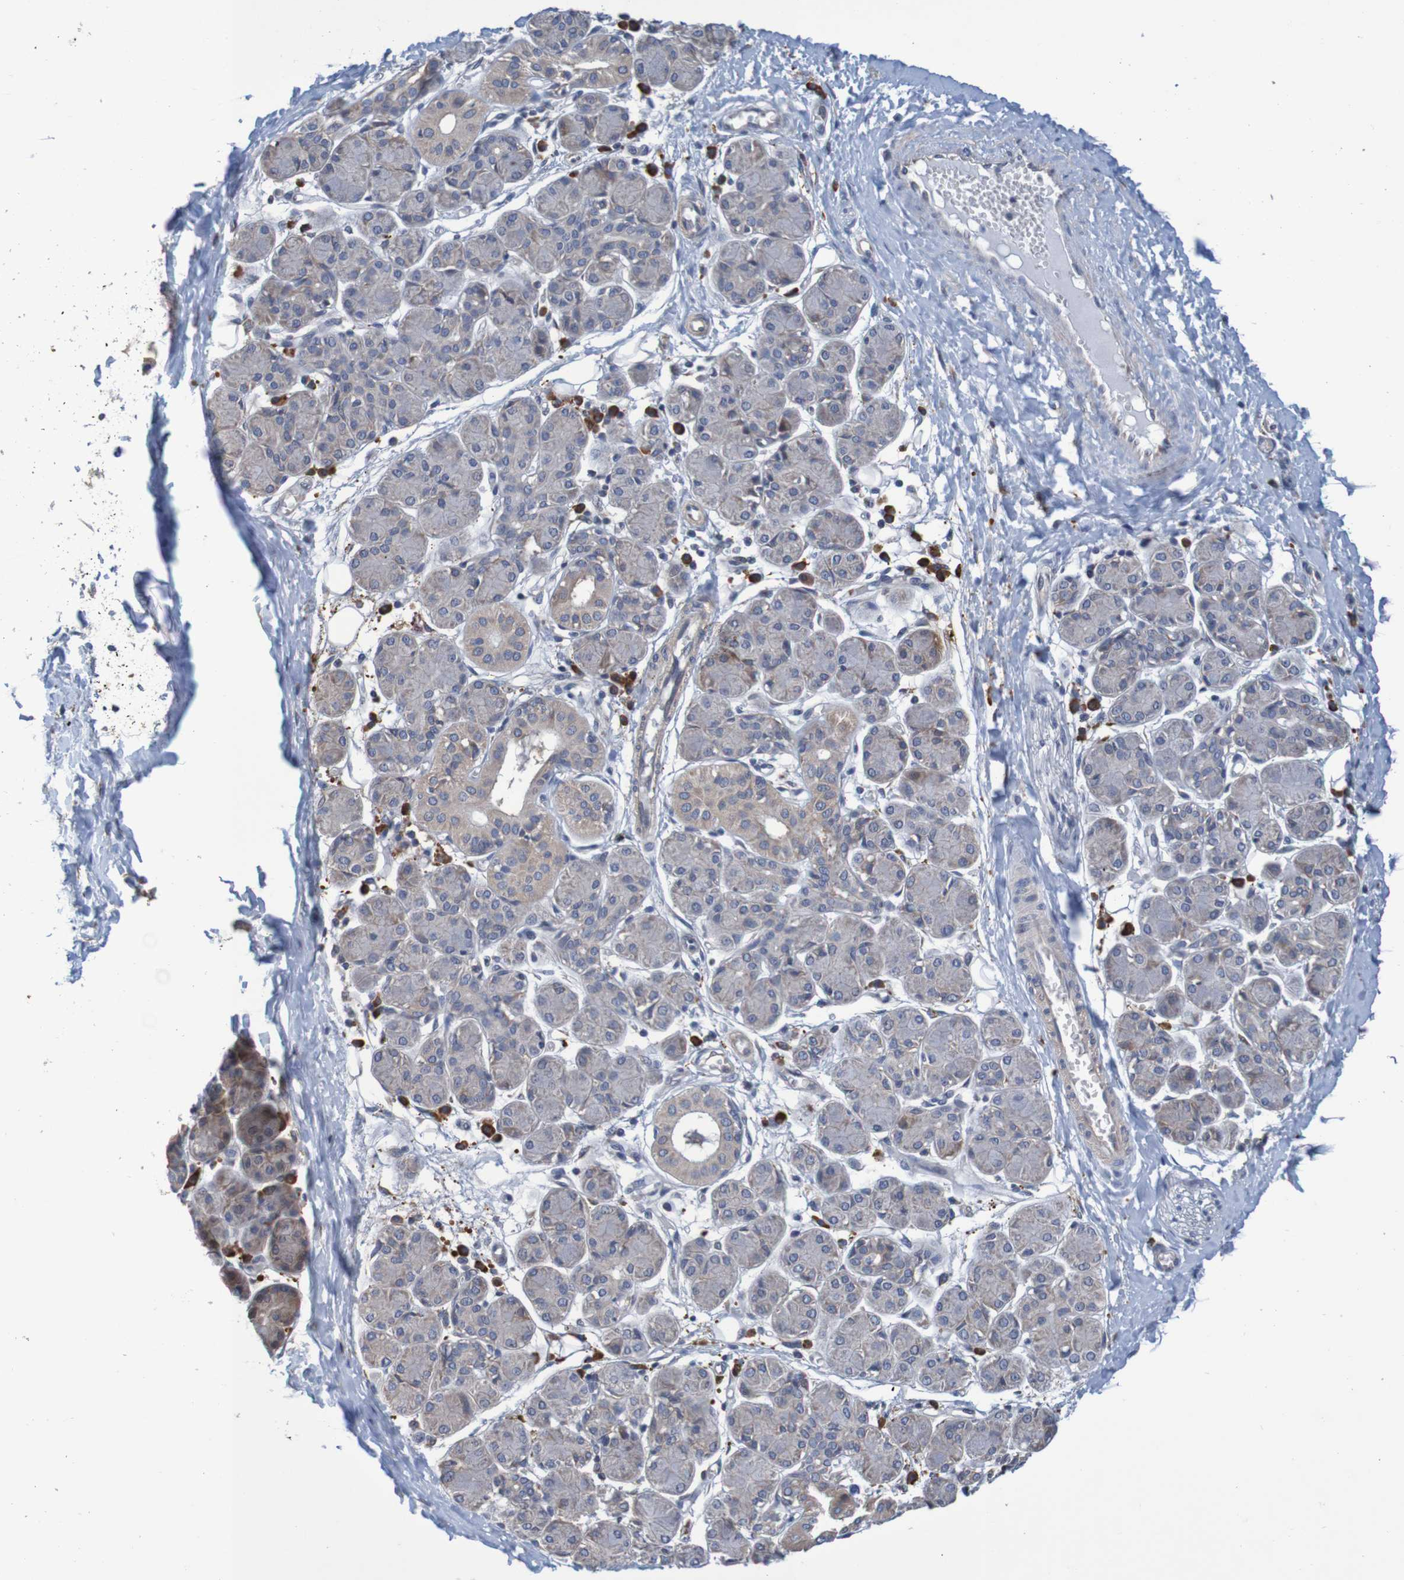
{"staining": {"intensity": "weak", "quantity": "25%-75%", "location": "cytoplasmic/membranous"}, "tissue": "salivary gland", "cell_type": "Glandular cells", "image_type": "normal", "snomed": [{"axis": "morphology", "description": "Normal tissue, NOS"}, {"axis": "morphology", "description": "Inflammation, NOS"}, {"axis": "topography", "description": "Lymph node"}, {"axis": "topography", "description": "Salivary gland"}], "caption": "Weak cytoplasmic/membranous positivity is identified in approximately 25%-75% of glandular cells in normal salivary gland. Ihc stains the protein of interest in brown and the nuclei are stained blue.", "gene": "CLDN18", "patient": {"sex": "male", "age": 3}}